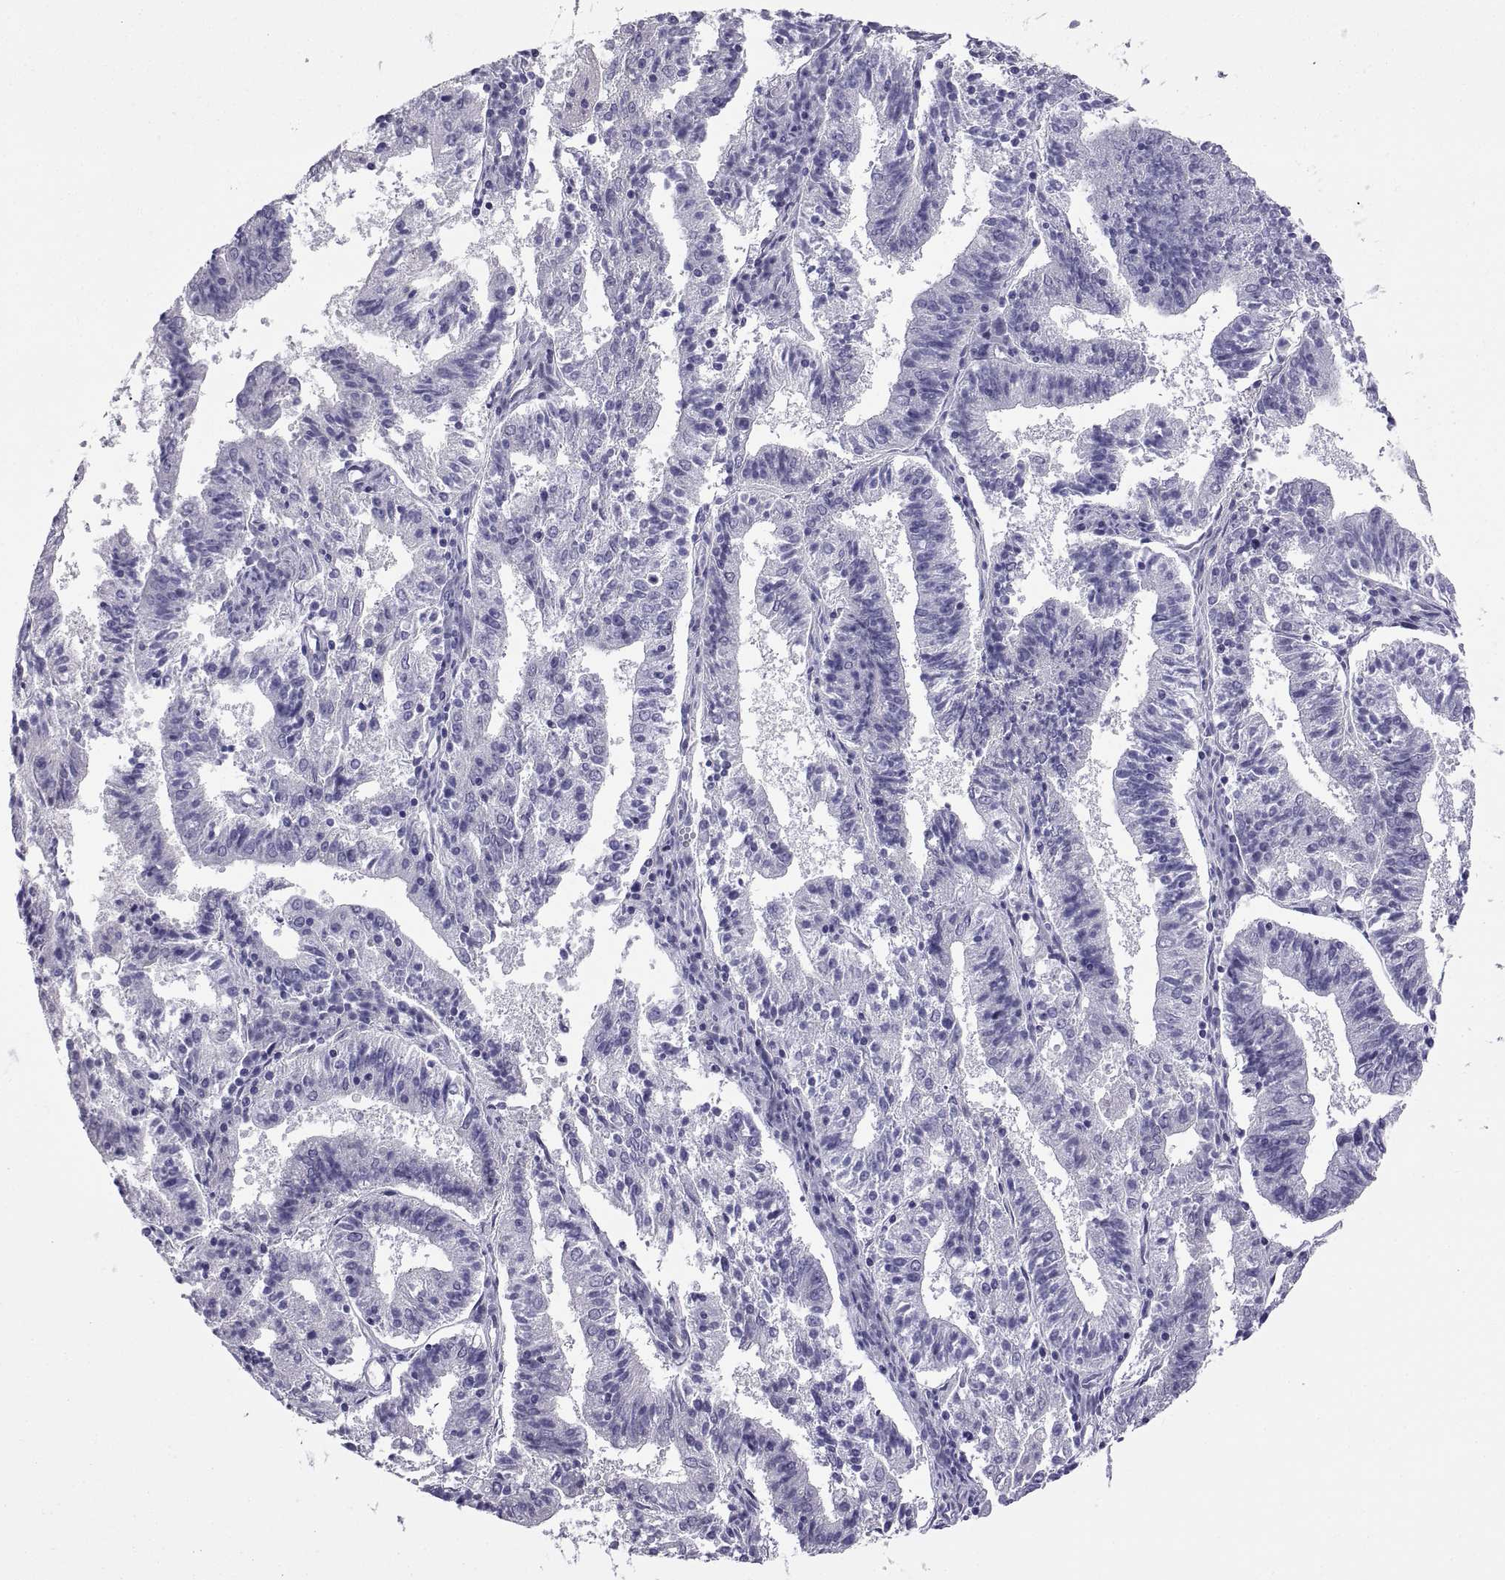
{"staining": {"intensity": "negative", "quantity": "none", "location": "none"}, "tissue": "endometrial cancer", "cell_type": "Tumor cells", "image_type": "cancer", "snomed": [{"axis": "morphology", "description": "Adenocarcinoma, NOS"}, {"axis": "topography", "description": "Endometrium"}], "caption": "High magnification brightfield microscopy of adenocarcinoma (endometrial) stained with DAB (3,3'-diaminobenzidine) (brown) and counterstained with hematoxylin (blue): tumor cells show no significant staining. (DAB (3,3'-diaminobenzidine) immunohistochemistry visualized using brightfield microscopy, high magnification).", "gene": "SPDYE1", "patient": {"sex": "female", "age": 82}}